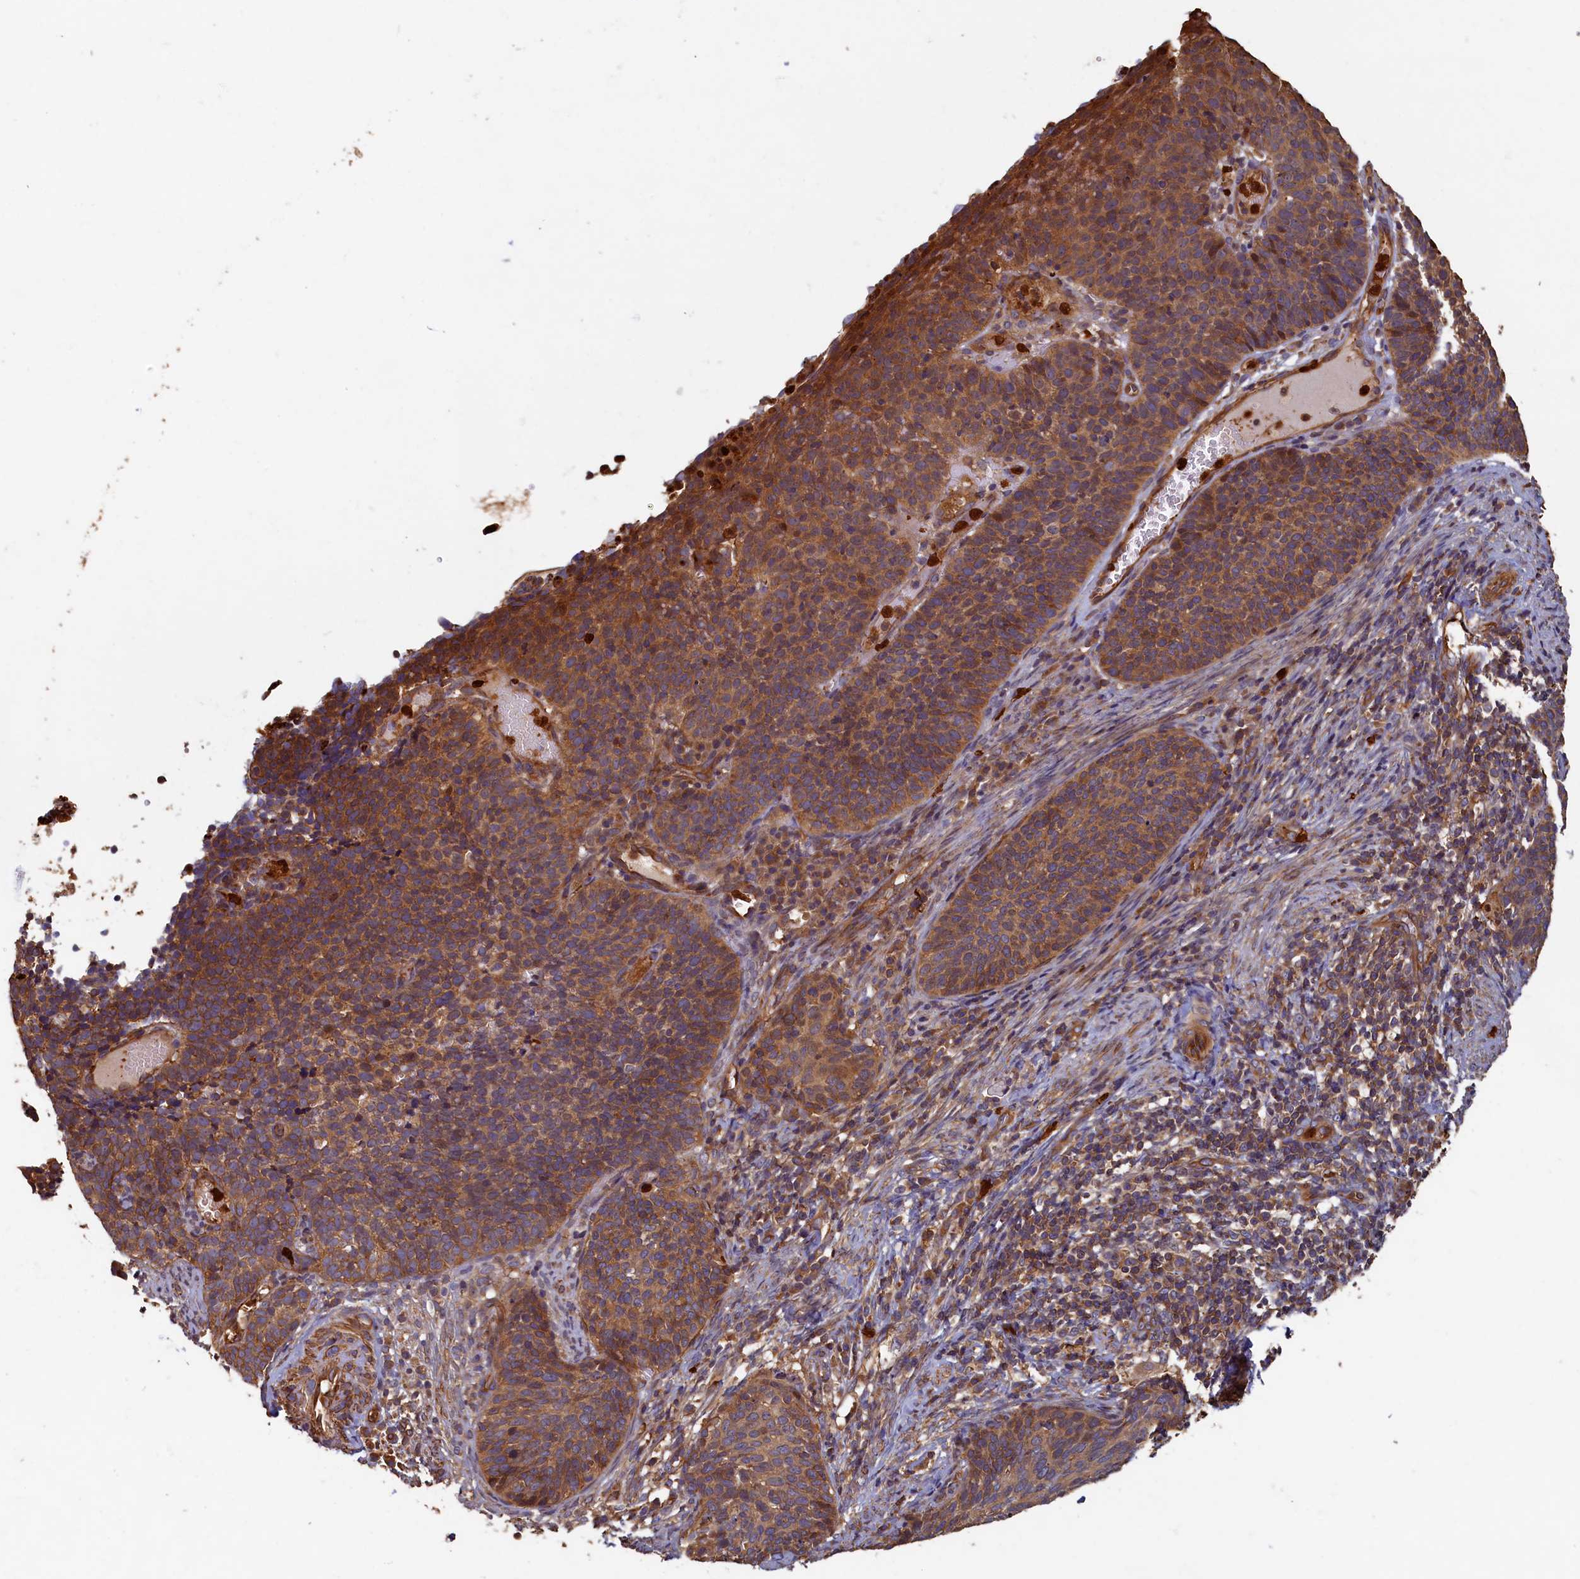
{"staining": {"intensity": "moderate", "quantity": ">75%", "location": "cytoplasmic/membranous"}, "tissue": "cervical cancer", "cell_type": "Tumor cells", "image_type": "cancer", "snomed": [{"axis": "morphology", "description": "Normal tissue, NOS"}, {"axis": "morphology", "description": "Squamous cell carcinoma, NOS"}, {"axis": "topography", "description": "Cervix"}], "caption": "Tumor cells show moderate cytoplasmic/membranous positivity in about >75% of cells in cervical squamous cell carcinoma.", "gene": "CCDC102B", "patient": {"sex": "female", "age": 39}}